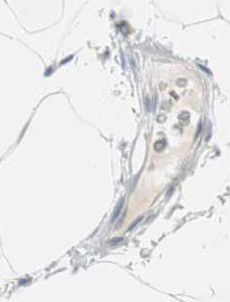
{"staining": {"intensity": "negative", "quantity": "none", "location": "none"}, "tissue": "adipose tissue", "cell_type": "Adipocytes", "image_type": "normal", "snomed": [{"axis": "morphology", "description": "Normal tissue, NOS"}, {"axis": "morphology", "description": "Duct carcinoma"}, {"axis": "topography", "description": "Breast"}, {"axis": "topography", "description": "Adipose tissue"}], "caption": "Adipocytes are negative for brown protein staining in unremarkable adipose tissue. (Stains: DAB IHC with hematoxylin counter stain, Microscopy: brightfield microscopy at high magnification).", "gene": "MLLT10", "patient": {"sex": "female", "age": 37}}